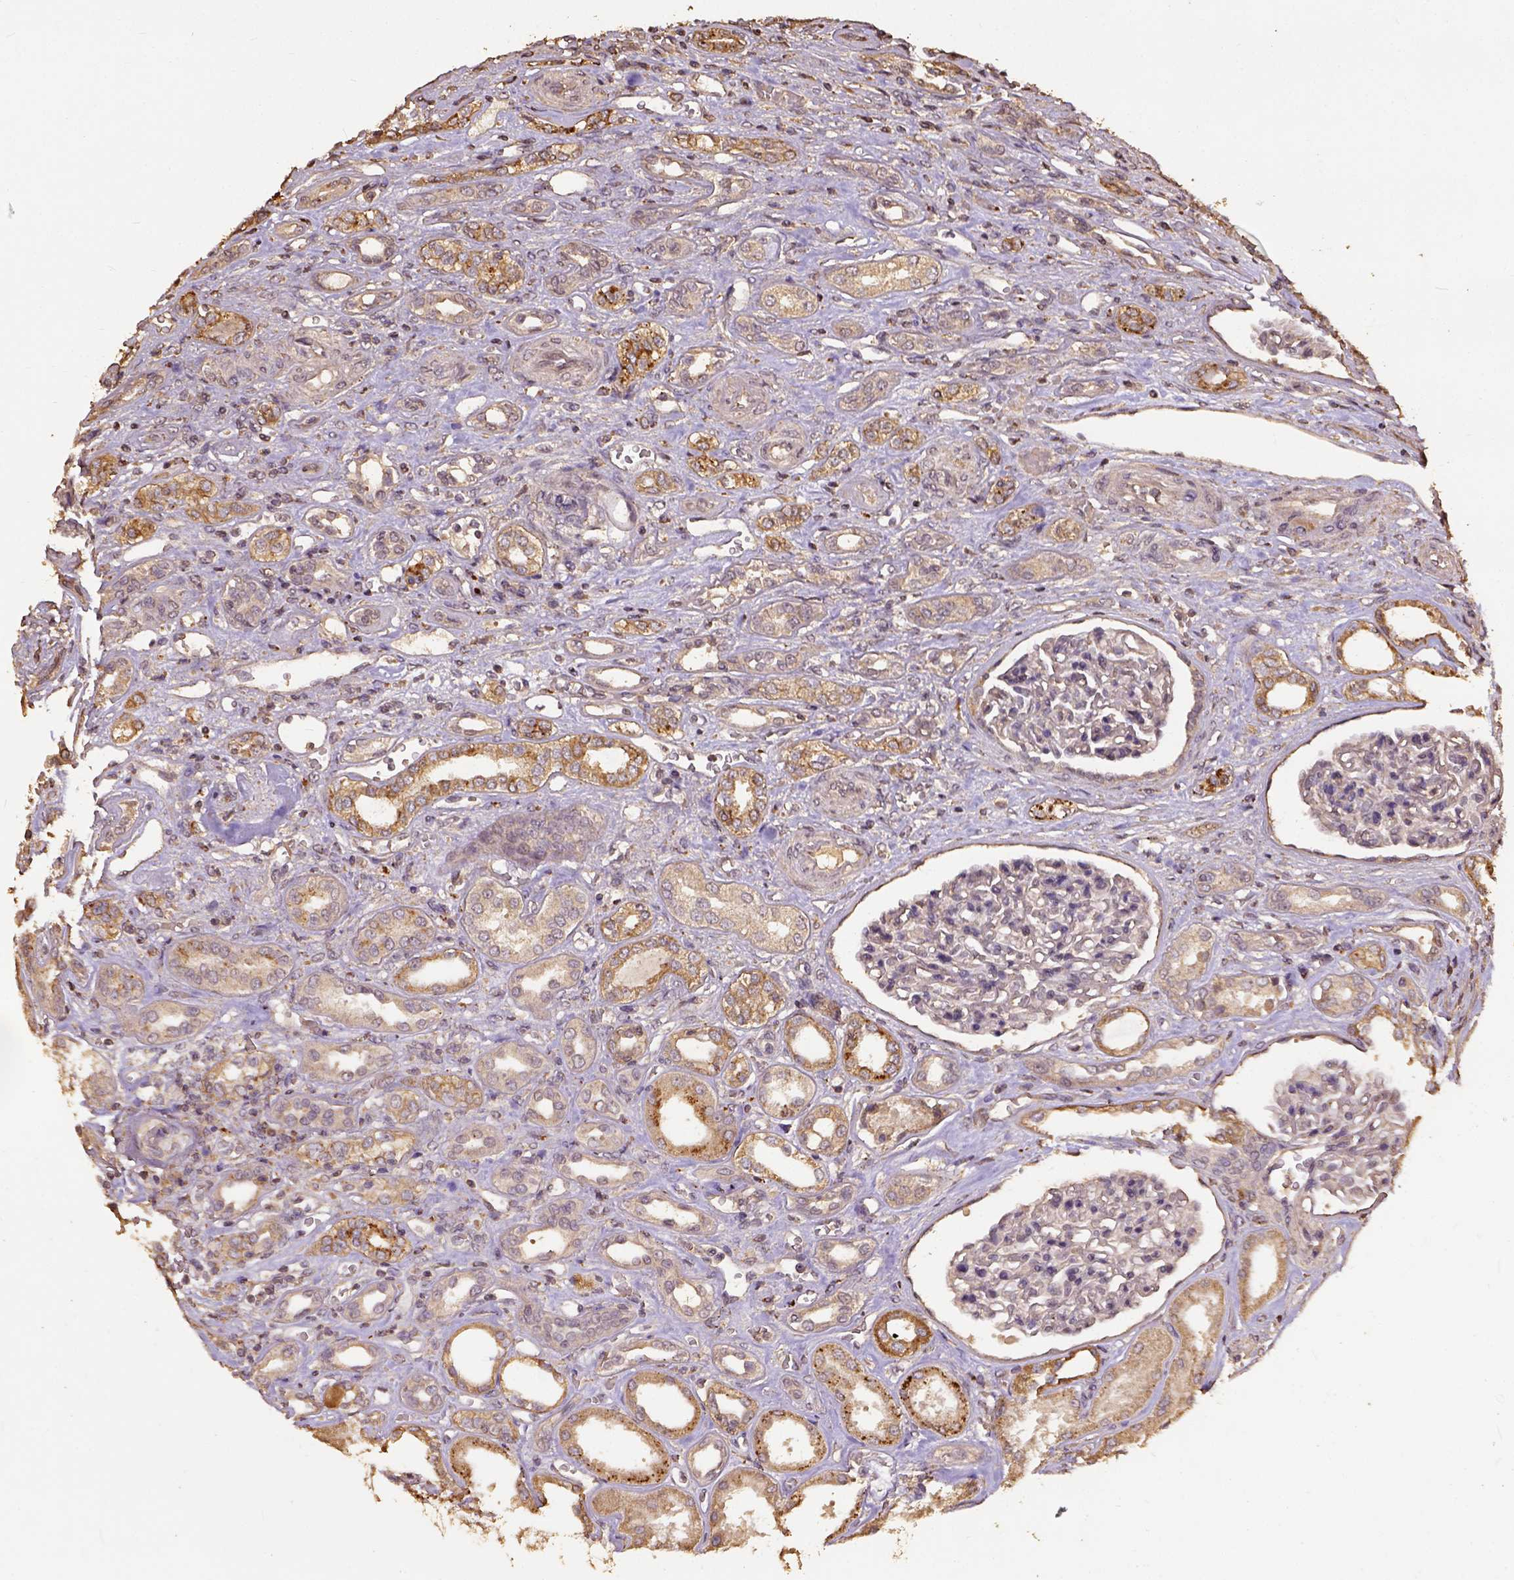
{"staining": {"intensity": "moderate", "quantity": "<25%", "location": "cytoplasmic/membranous"}, "tissue": "renal cancer", "cell_type": "Tumor cells", "image_type": "cancer", "snomed": [{"axis": "morphology", "description": "Adenocarcinoma, NOS"}, {"axis": "topography", "description": "Kidney"}], "caption": "Brown immunohistochemical staining in renal cancer reveals moderate cytoplasmic/membranous staining in about <25% of tumor cells.", "gene": "ATP1B3", "patient": {"sex": "male", "age": 63}}